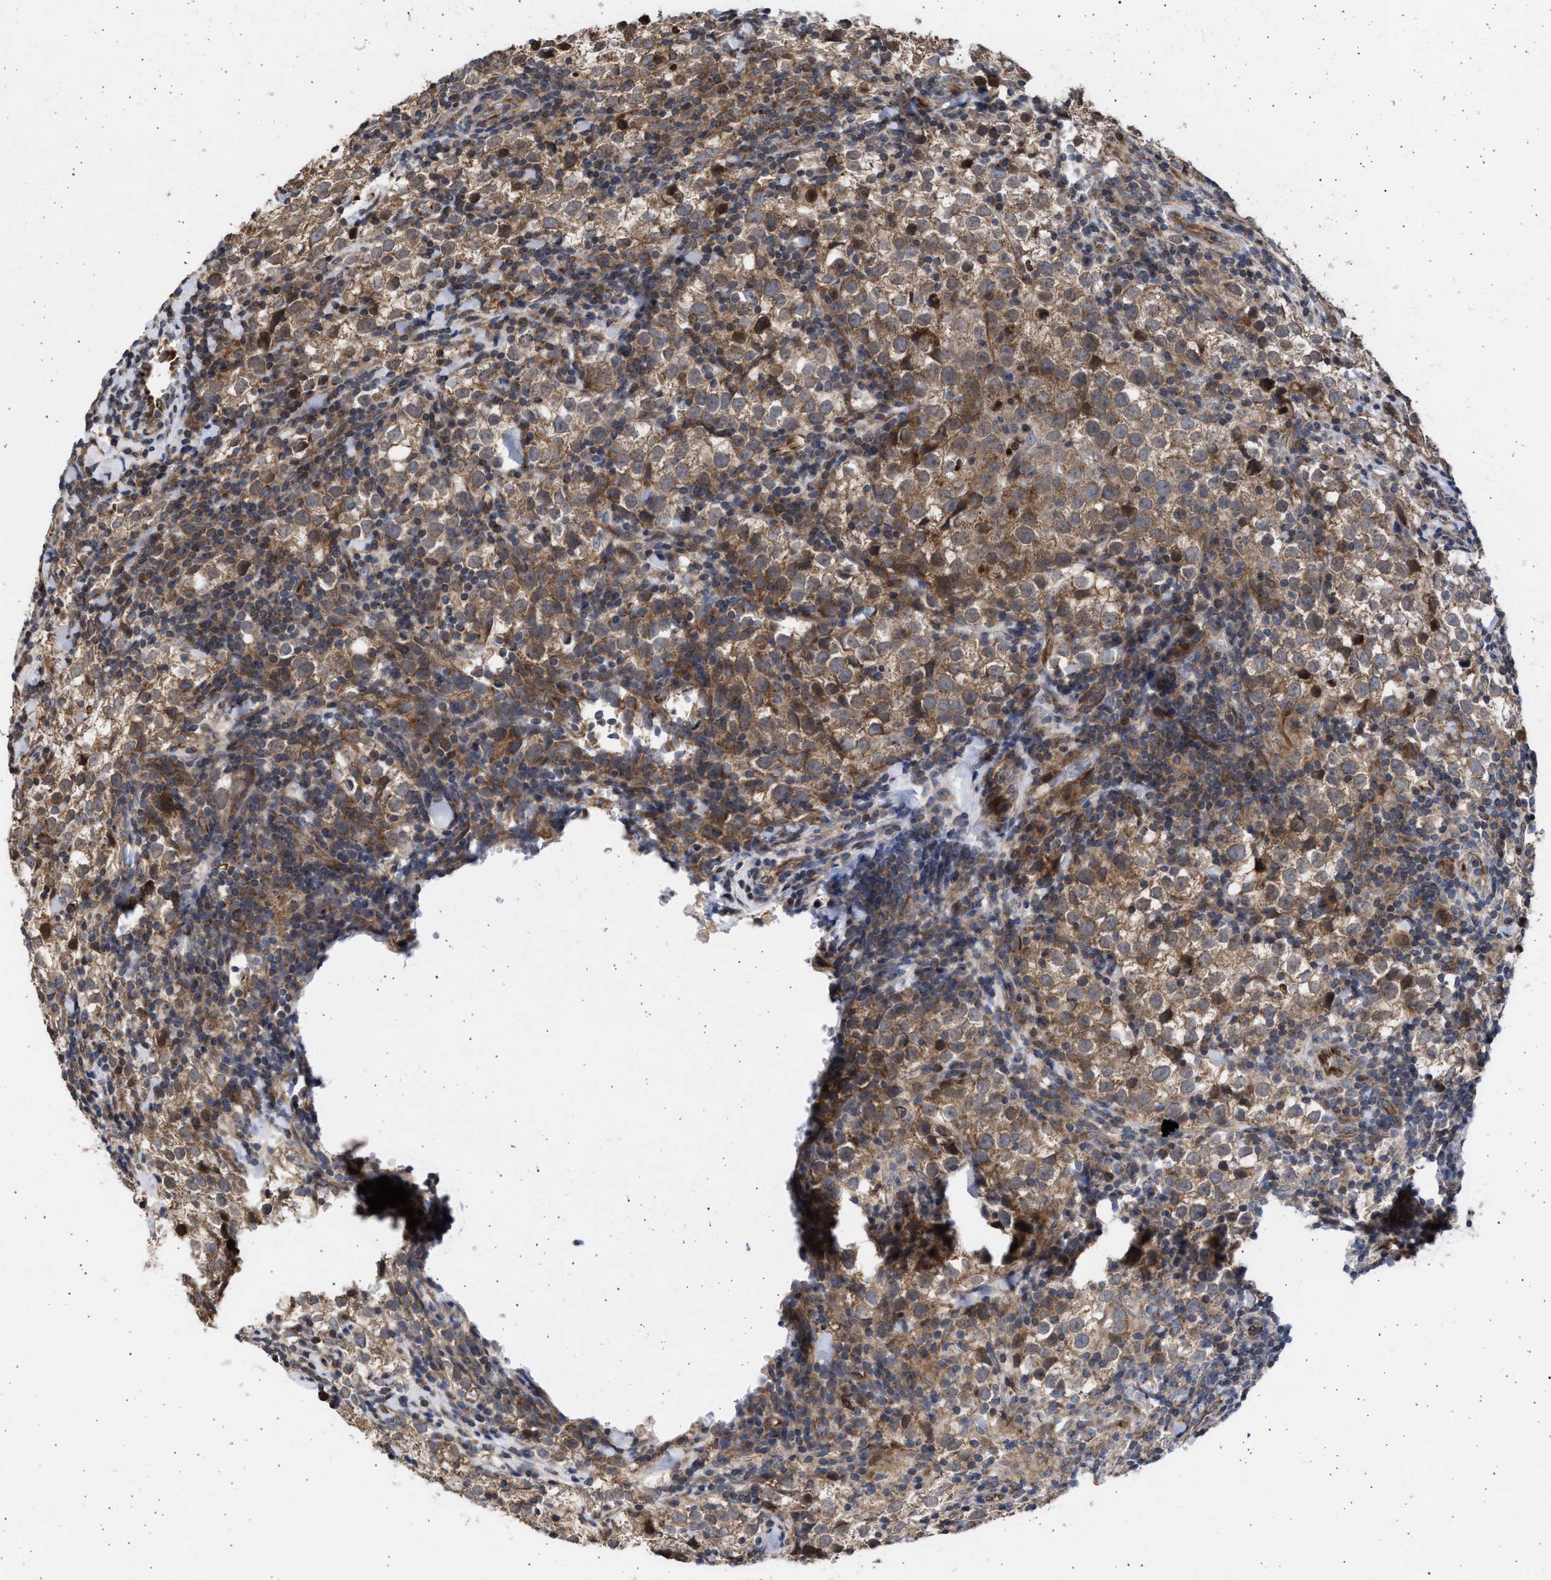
{"staining": {"intensity": "moderate", "quantity": ">75%", "location": "cytoplasmic/membranous"}, "tissue": "testis cancer", "cell_type": "Tumor cells", "image_type": "cancer", "snomed": [{"axis": "morphology", "description": "Seminoma, NOS"}, {"axis": "morphology", "description": "Carcinoma, Embryonal, NOS"}, {"axis": "topography", "description": "Testis"}], "caption": "Immunohistochemistry (IHC) (DAB) staining of human testis cancer reveals moderate cytoplasmic/membranous protein expression in about >75% of tumor cells.", "gene": "TTC19", "patient": {"sex": "male", "age": 36}}